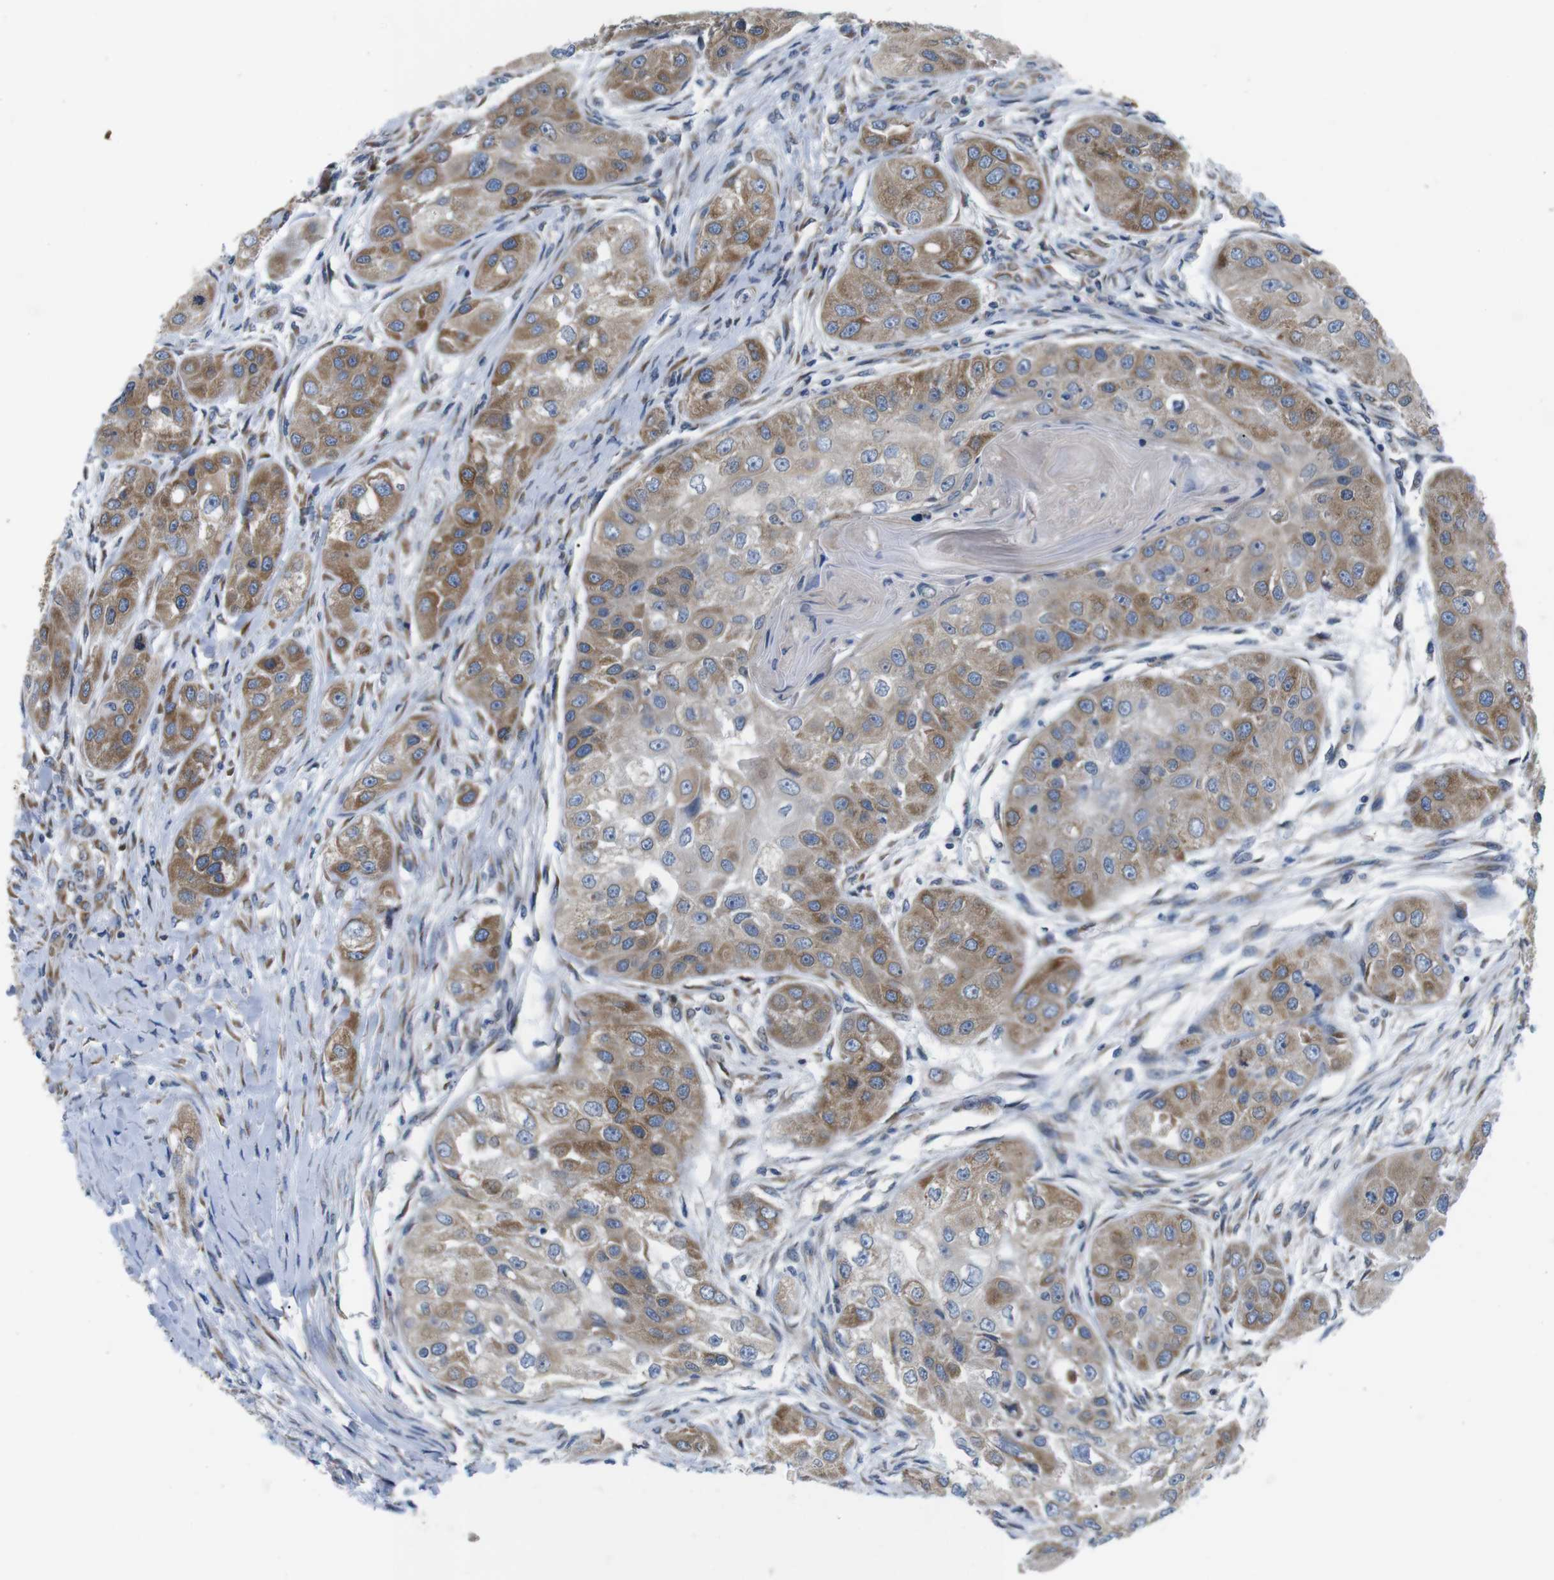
{"staining": {"intensity": "moderate", "quantity": ">75%", "location": "cytoplasmic/membranous"}, "tissue": "head and neck cancer", "cell_type": "Tumor cells", "image_type": "cancer", "snomed": [{"axis": "morphology", "description": "Normal tissue, NOS"}, {"axis": "morphology", "description": "Squamous cell carcinoma, NOS"}, {"axis": "topography", "description": "Skeletal muscle"}, {"axis": "topography", "description": "Head-Neck"}], "caption": "Immunohistochemical staining of head and neck cancer exhibits medium levels of moderate cytoplasmic/membranous protein positivity in about >75% of tumor cells.", "gene": "HACD3", "patient": {"sex": "male", "age": 51}}